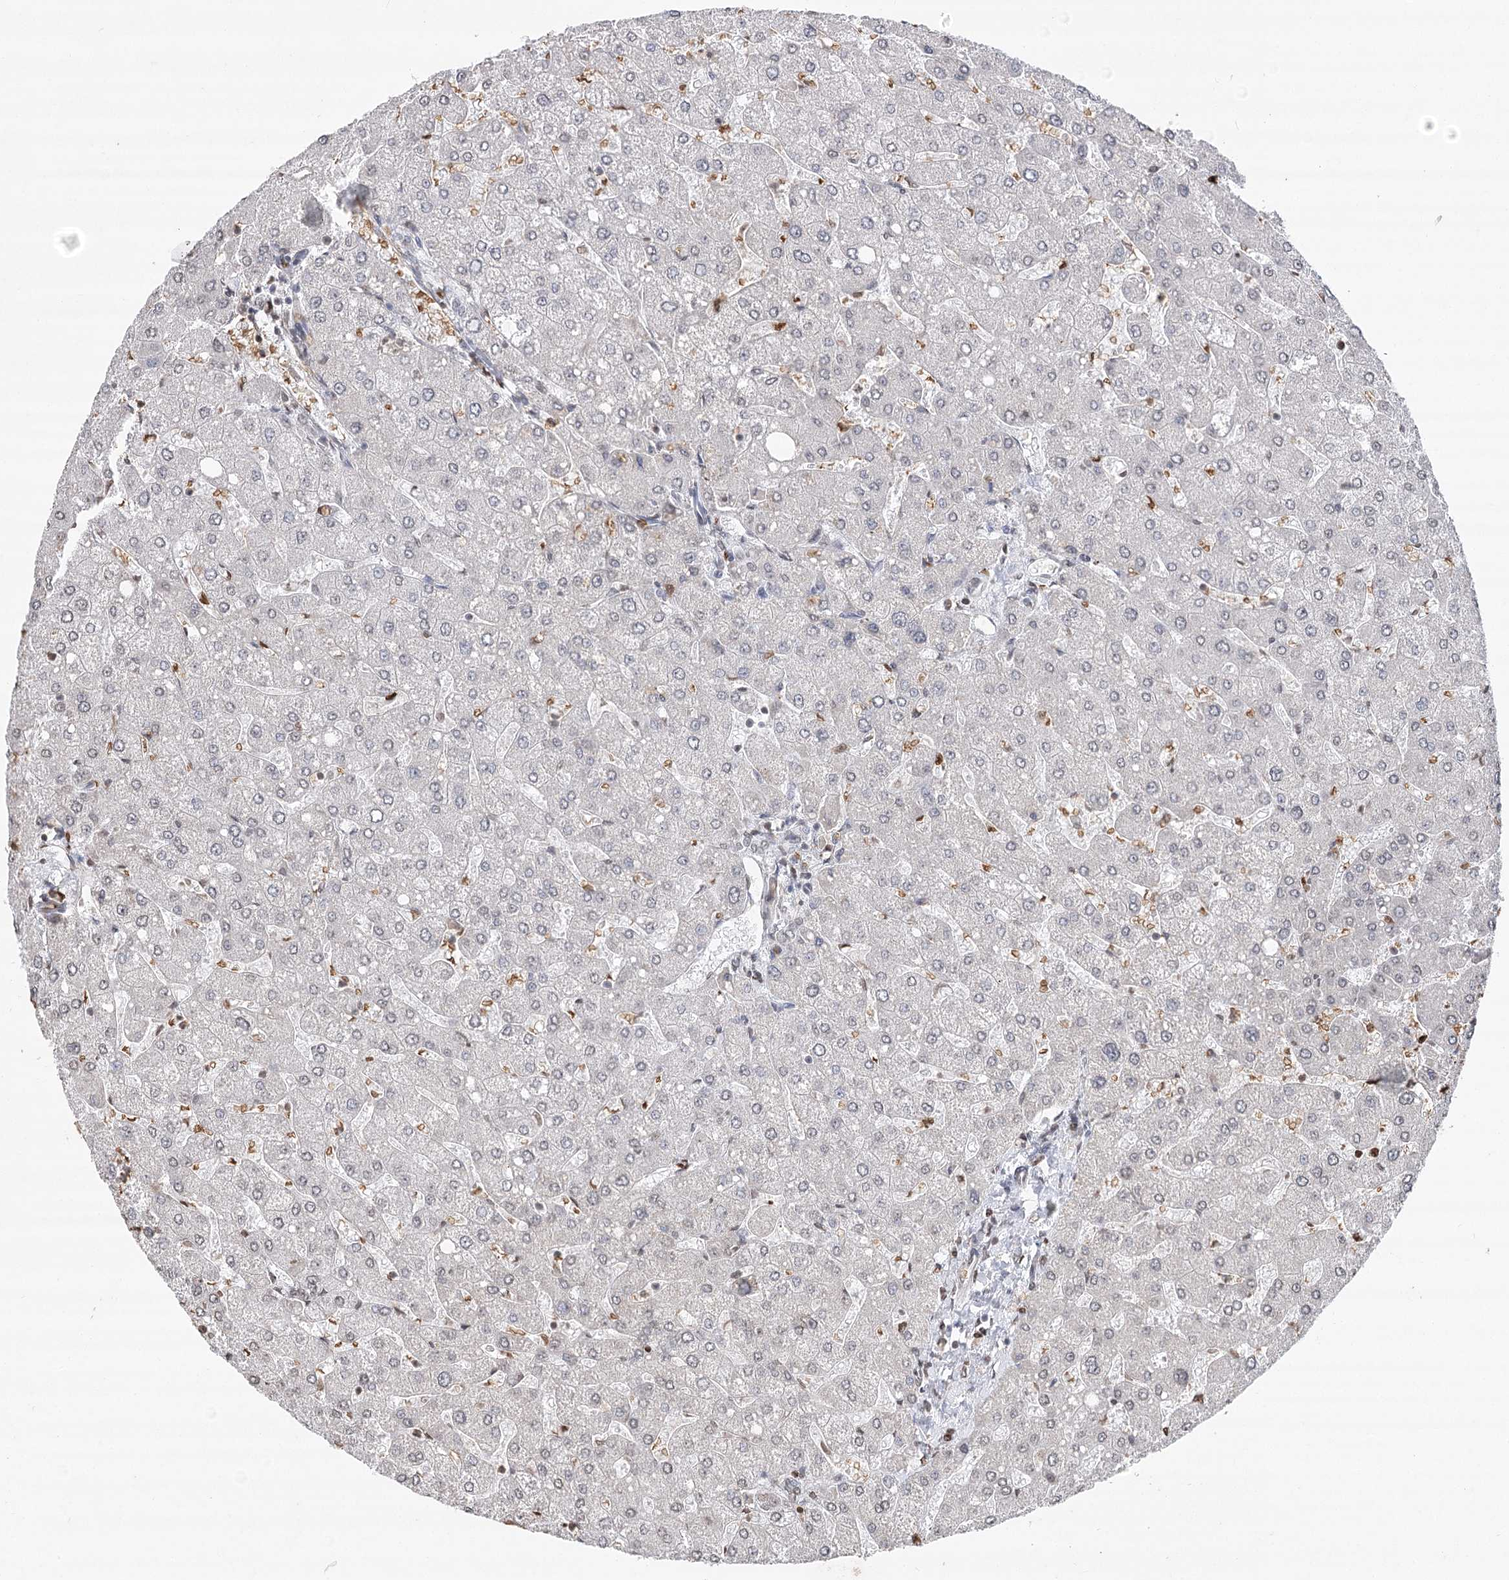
{"staining": {"intensity": "negative", "quantity": "none", "location": "none"}, "tissue": "liver", "cell_type": "Cholangiocytes", "image_type": "normal", "snomed": [{"axis": "morphology", "description": "Normal tissue, NOS"}, {"axis": "topography", "description": "Liver"}], "caption": "Protein analysis of unremarkable liver exhibits no significant staining in cholangiocytes. (DAB immunohistochemistry, high magnification).", "gene": "ENSG00000275740", "patient": {"sex": "male", "age": 55}}